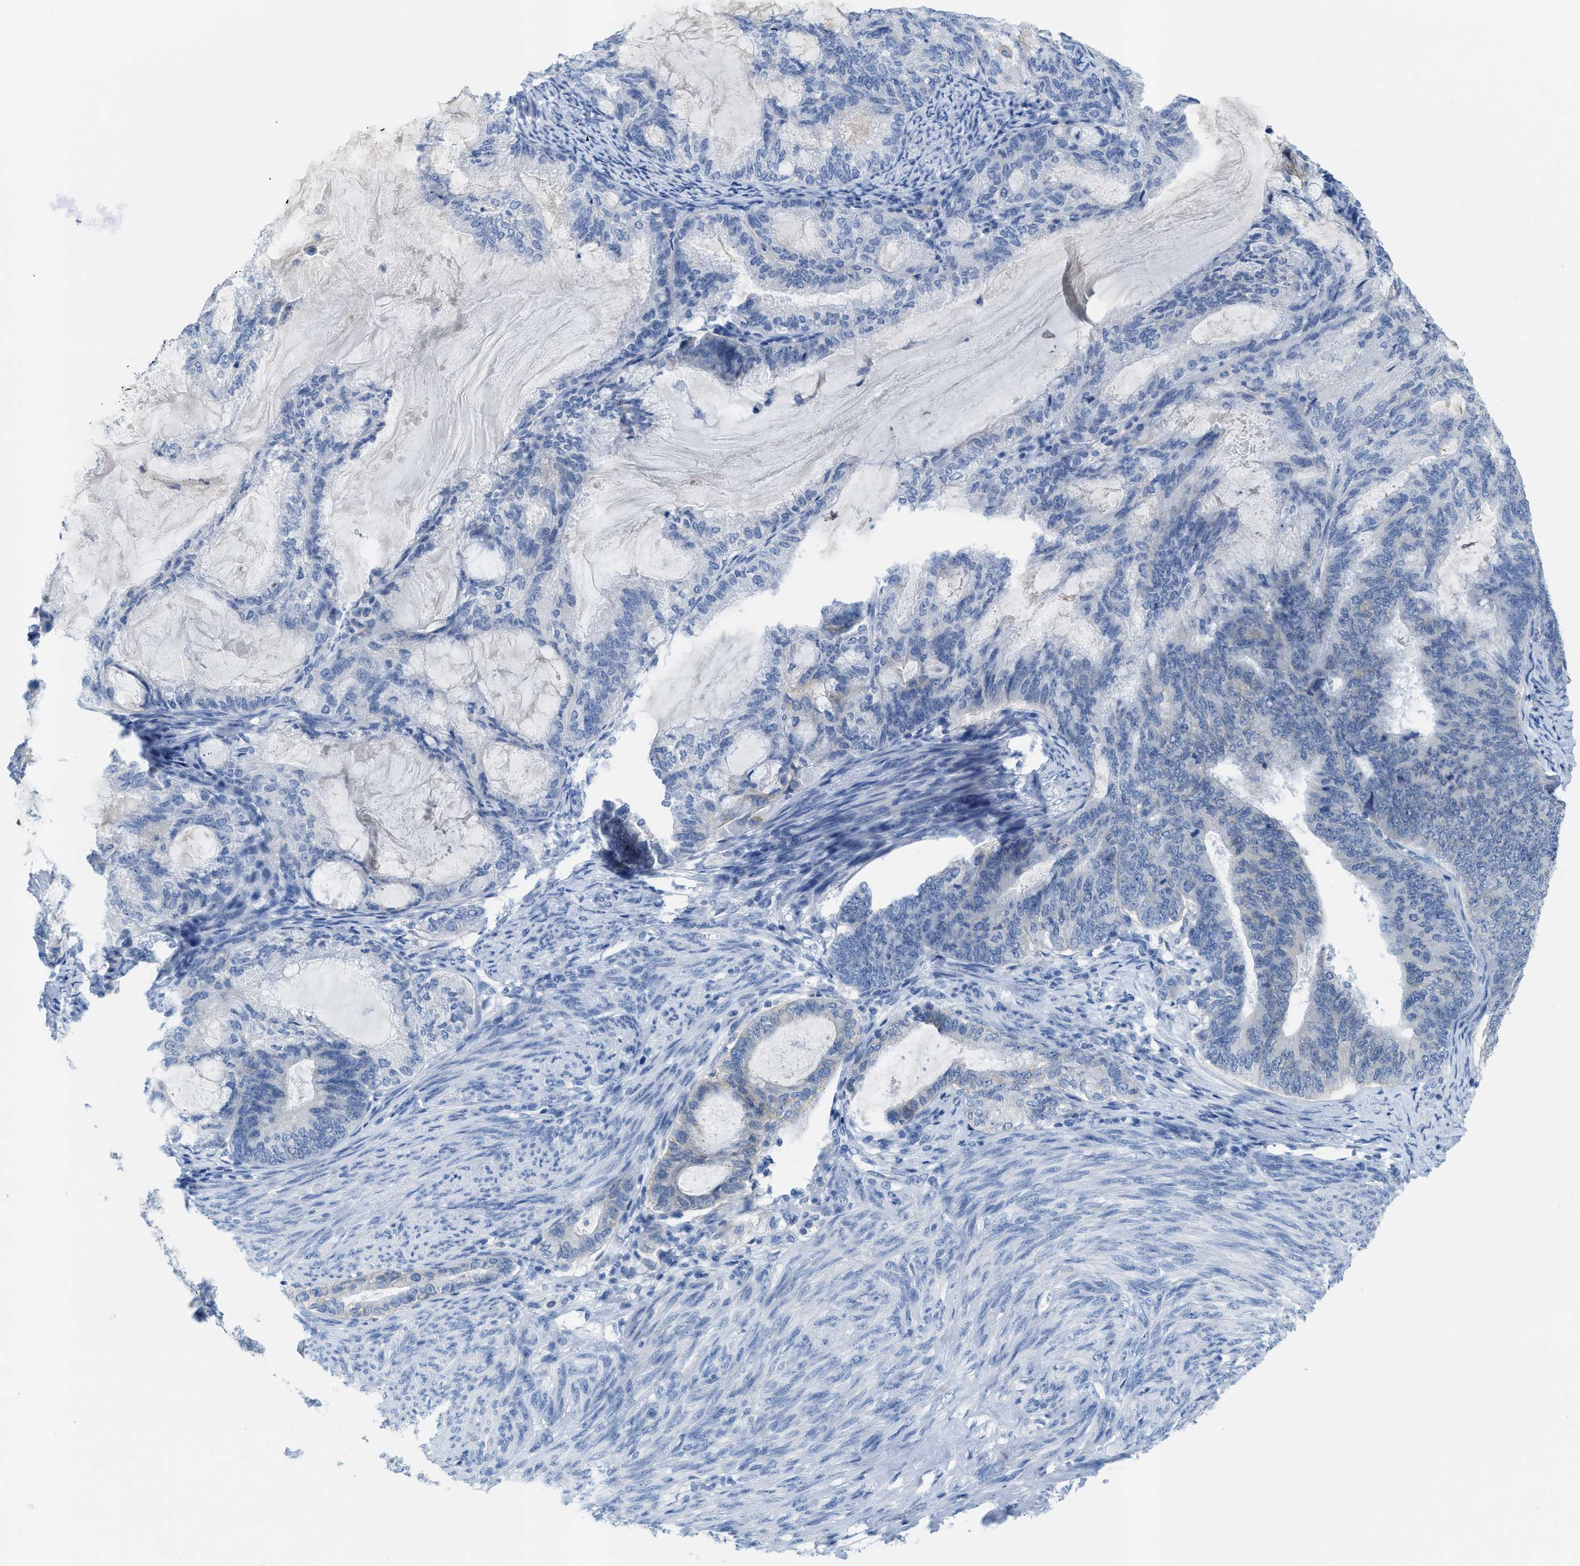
{"staining": {"intensity": "negative", "quantity": "none", "location": "none"}, "tissue": "endometrial cancer", "cell_type": "Tumor cells", "image_type": "cancer", "snomed": [{"axis": "morphology", "description": "Adenocarcinoma, NOS"}, {"axis": "topography", "description": "Endometrium"}], "caption": "Tumor cells show no significant protein staining in endometrial cancer.", "gene": "CNNM4", "patient": {"sex": "female", "age": 86}}